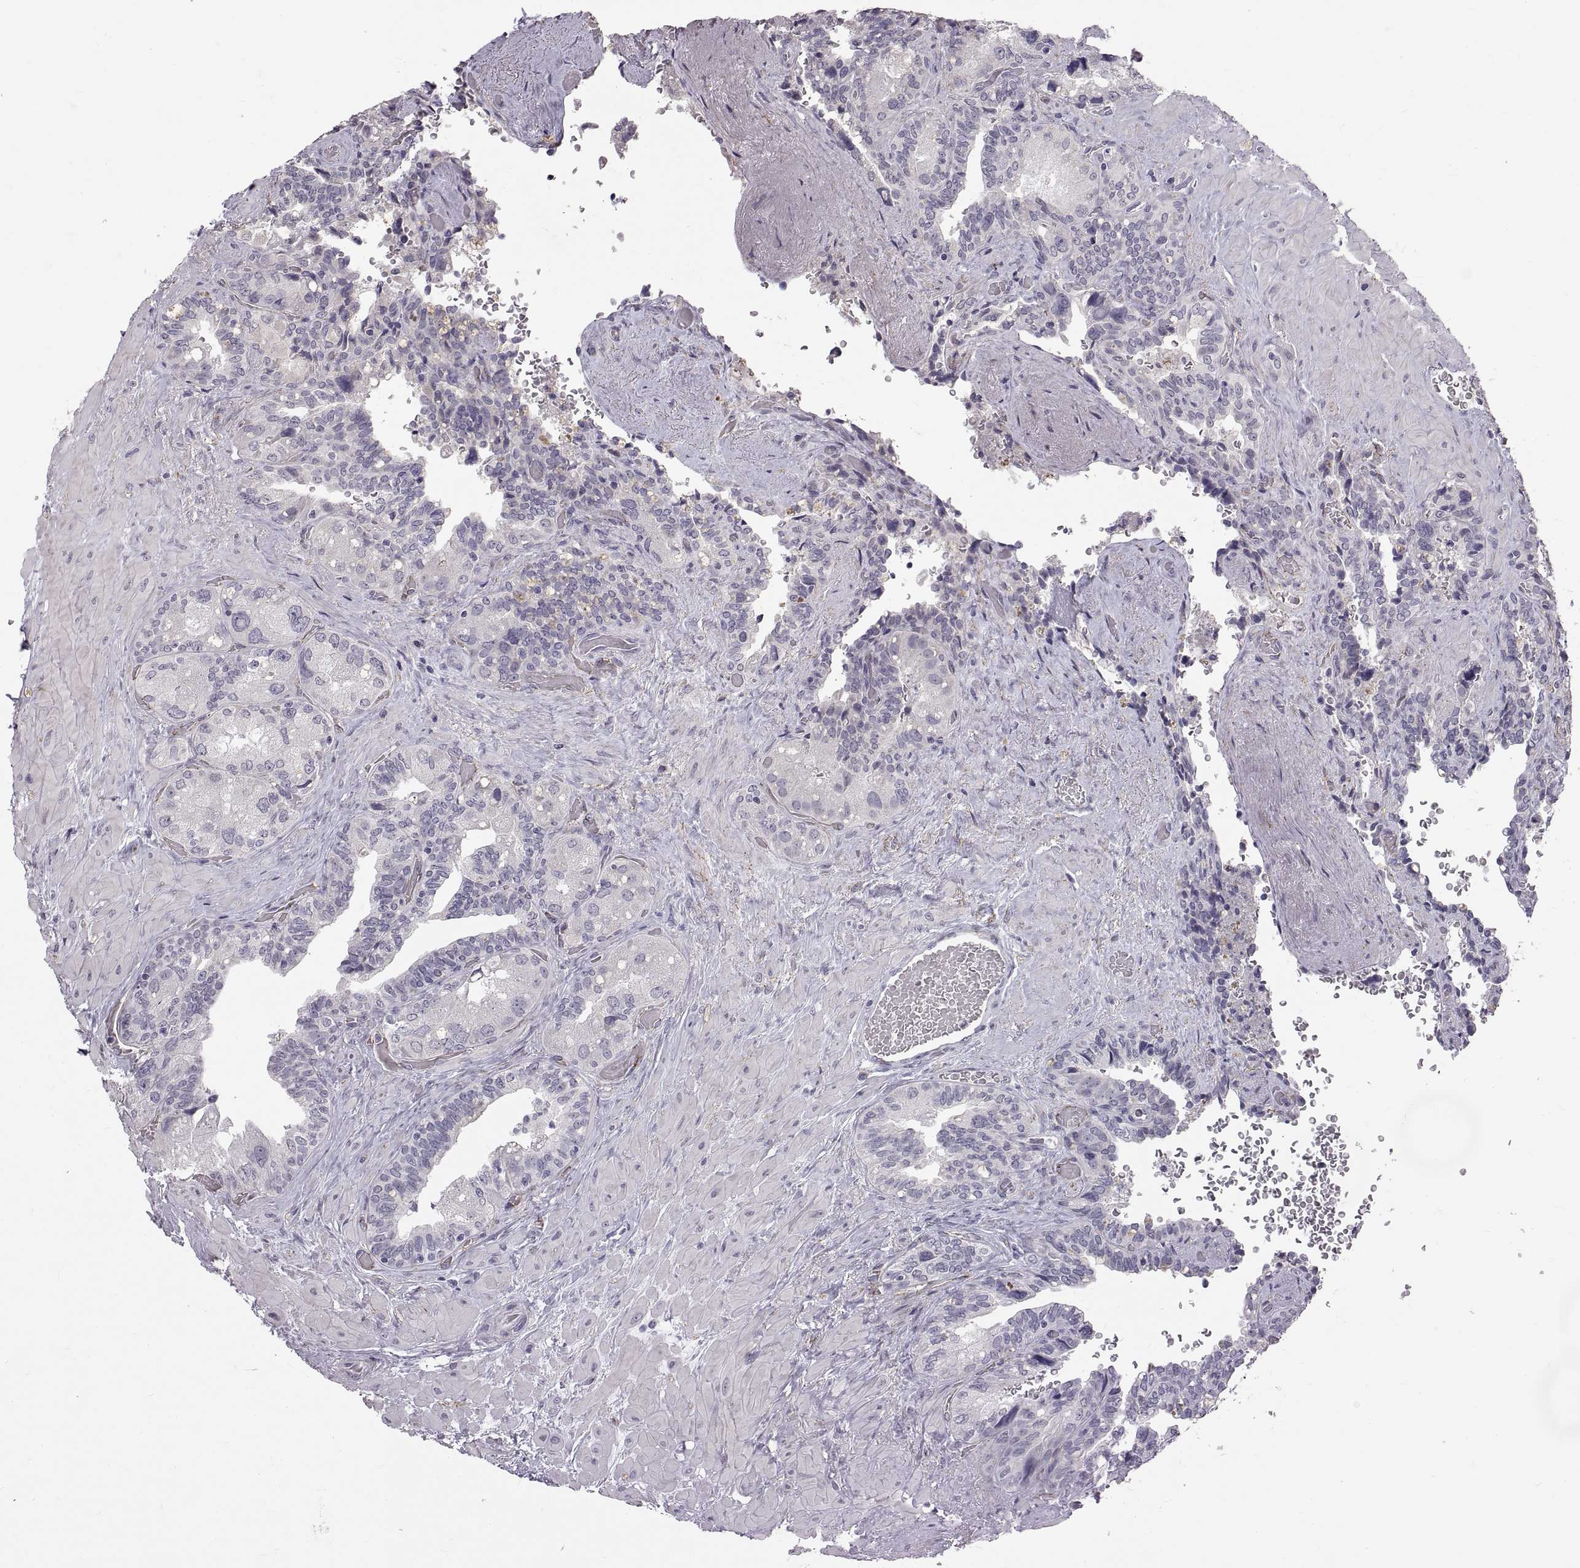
{"staining": {"intensity": "negative", "quantity": "none", "location": "none"}, "tissue": "seminal vesicle", "cell_type": "Glandular cells", "image_type": "normal", "snomed": [{"axis": "morphology", "description": "Normal tissue, NOS"}, {"axis": "topography", "description": "Seminal veicle"}], "caption": "Immunohistochemistry photomicrograph of benign seminal vesicle: seminal vesicle stained with DAB (3,3'-diaminobenzidine) reveals no significant protein staining in glandular cells.", "gene": "CDH2", "patient": {"sex": "male", "age": 69}}